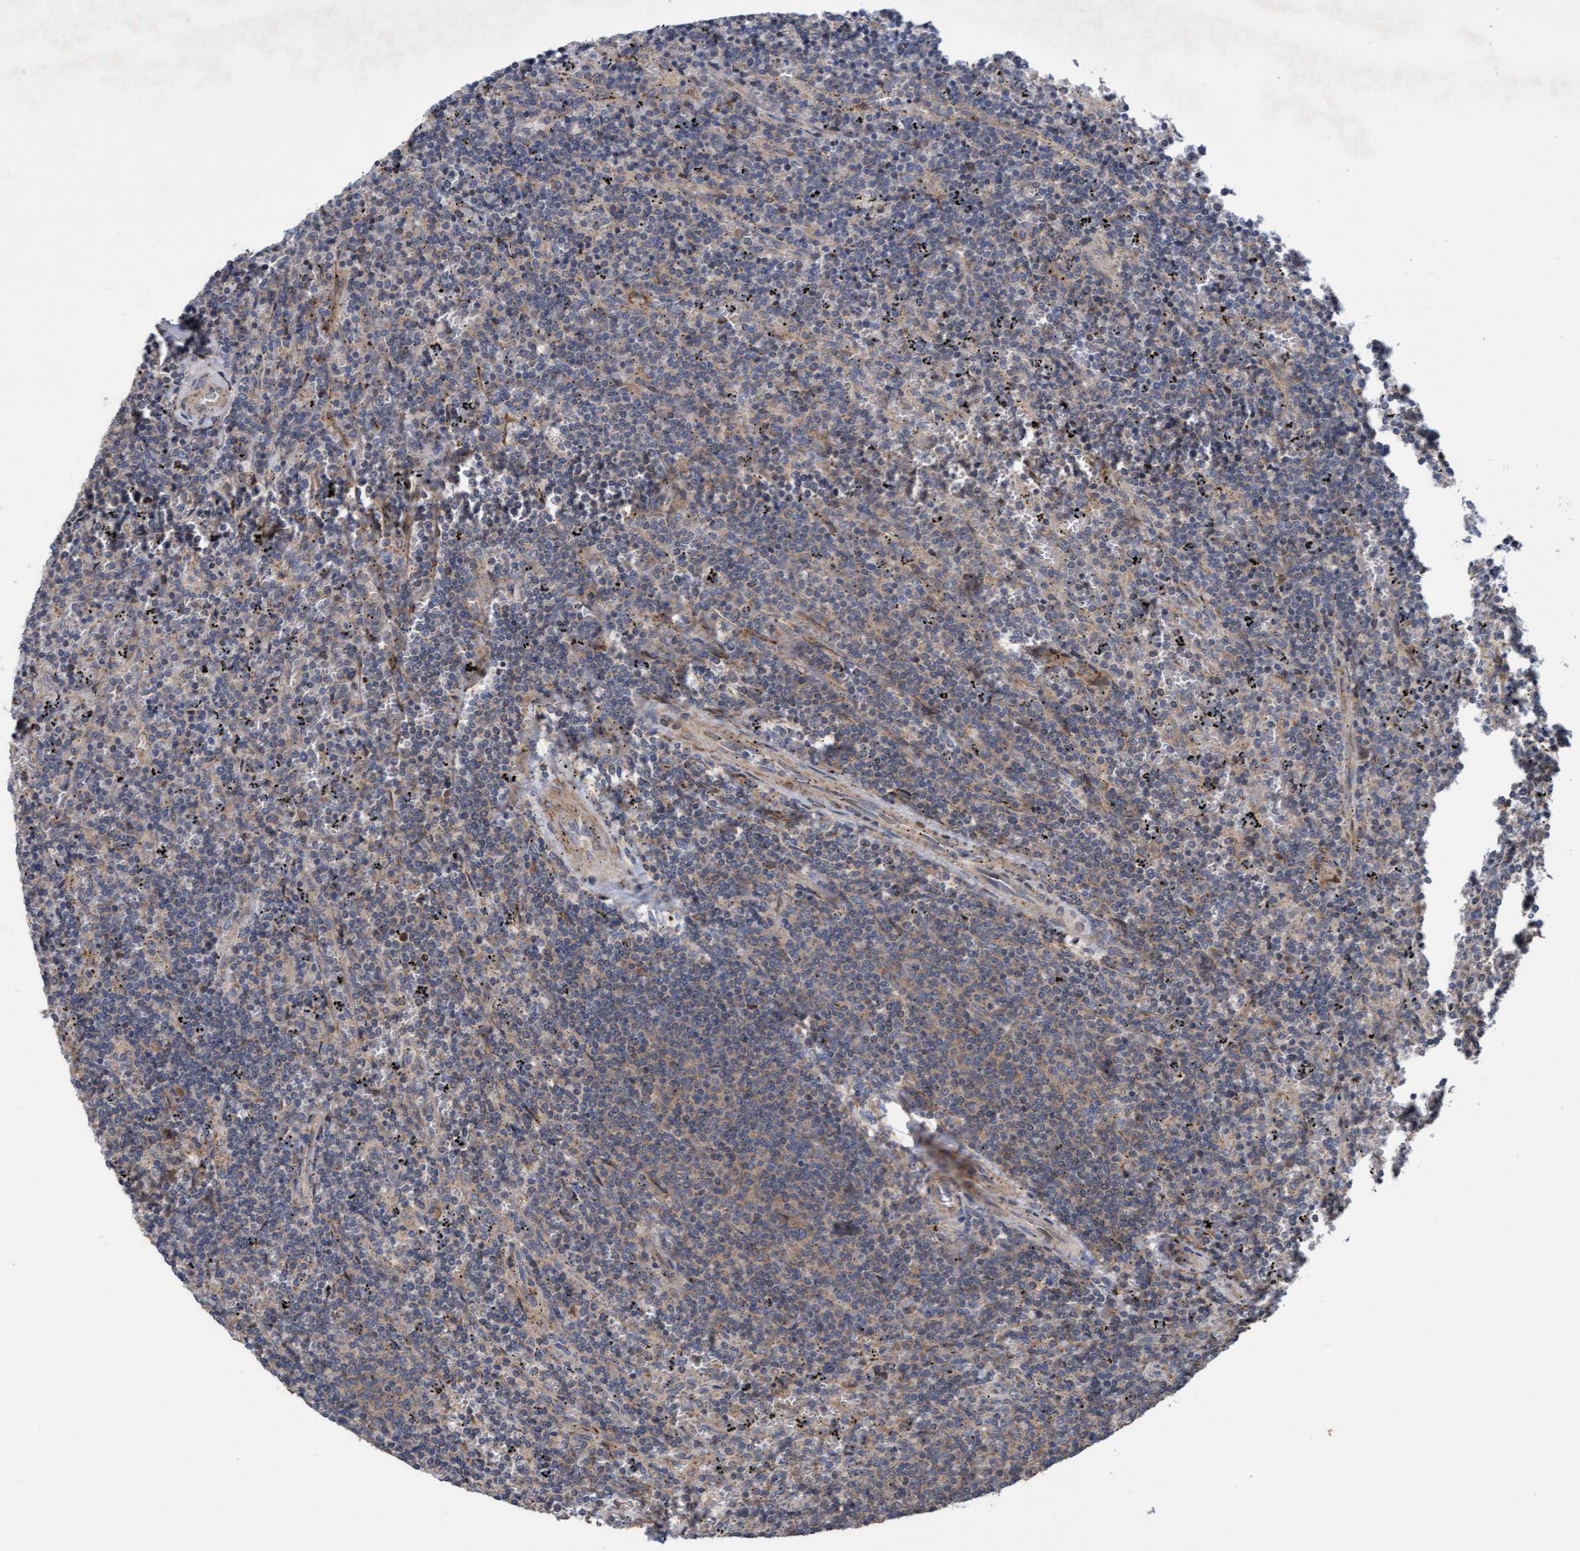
{"staining": {"intensity": "weak", "quantity": "25%-75%", "location": "cytoplasmic/membranous"}, "tissue": "lymphoma", "cell_type": "Tumor cells", "image_type": "cancer", "snomed": [{"axis": "morphology", "description": "Malignant lymphoma, non-Hodgkin's type, Low grade"}, {"axis": "topography", "description": "Spleen"}], "caption": "This photomicrograph shows IHC staining of human lymphoma, with low weak cytoplasmic/membranous expression in approximately 25%-75% of tumor cells.", "gene": "ELP5", "patient": {"sex": "female", "age": 50}}